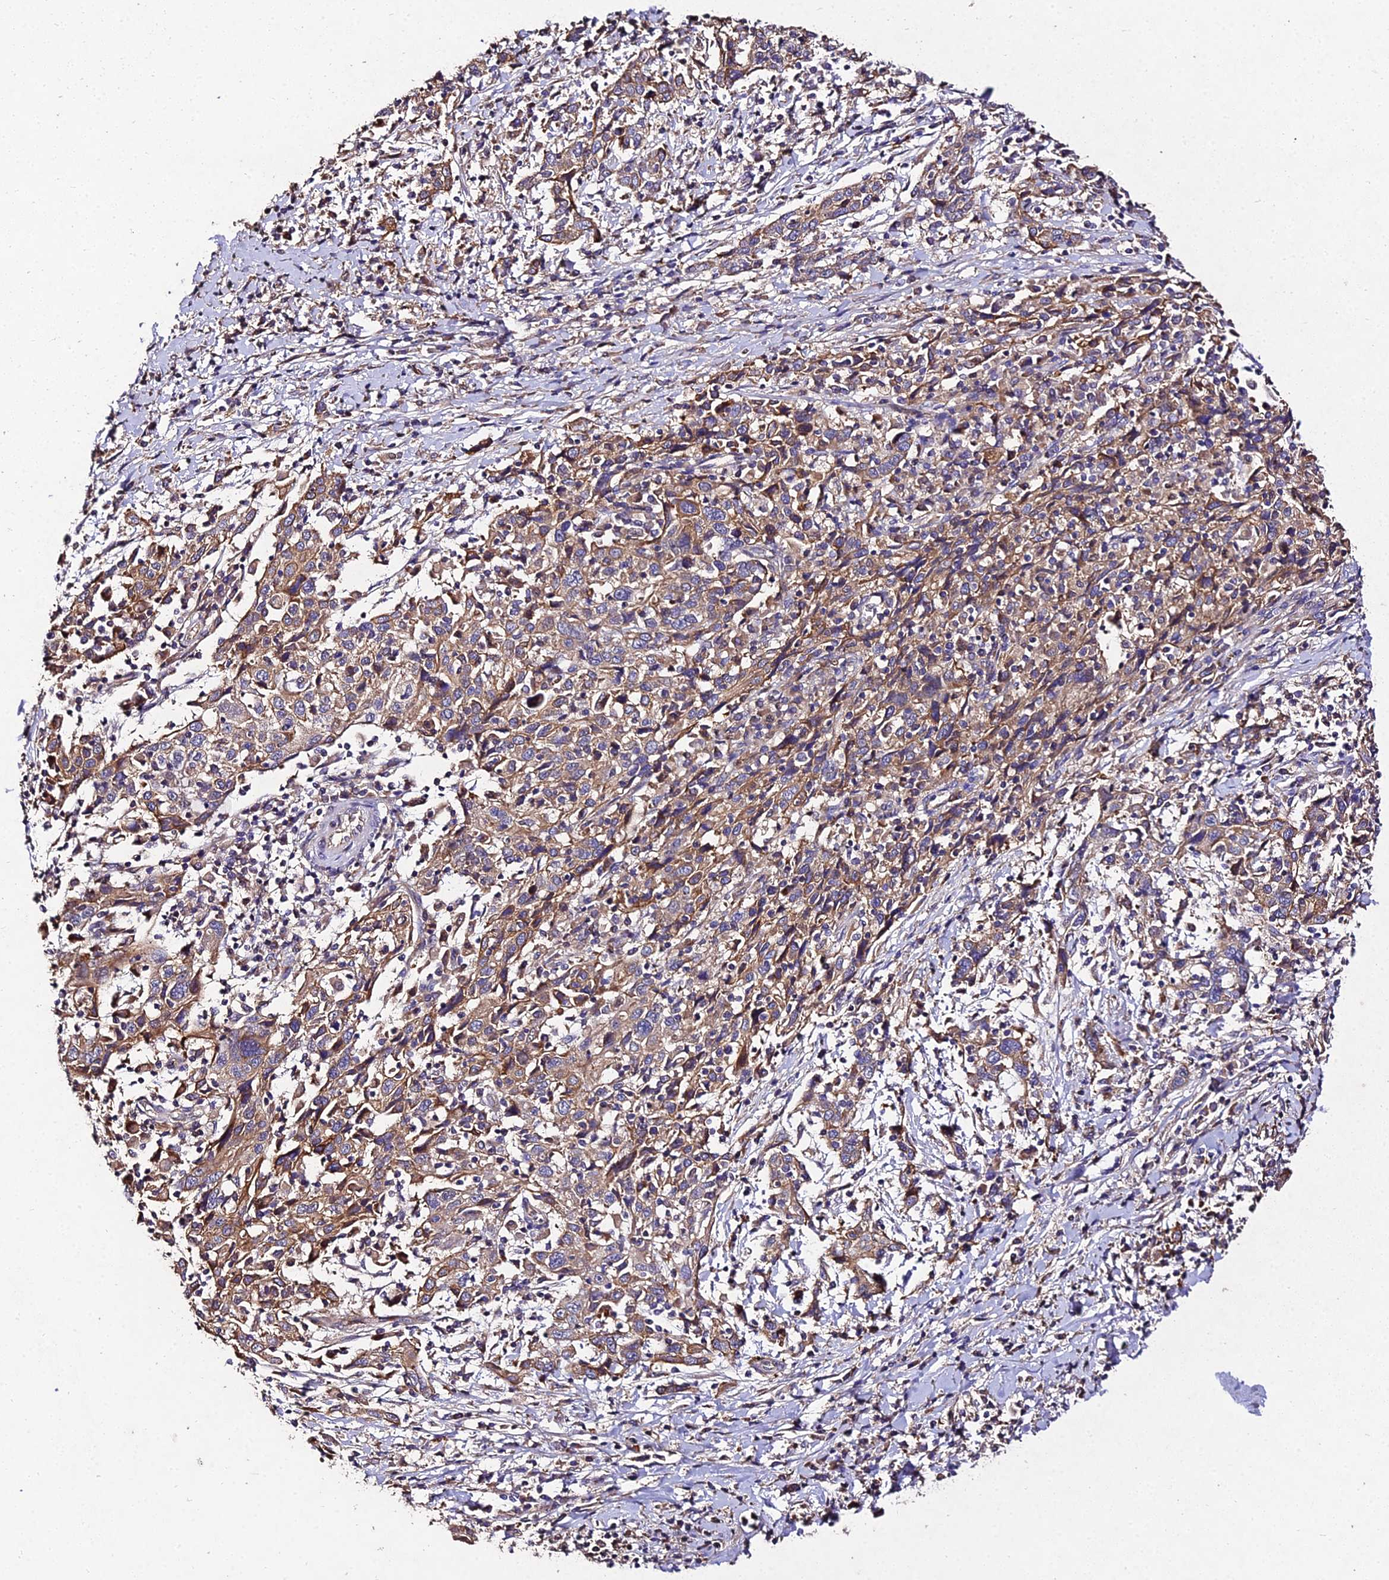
{"staining": {"intensity": "moderate", "quantity": "25%-75%", "location": "cytoplasmic/membranous"}, "tissue": "cervical cancer", "cell_type": "Tumor cells", "image_type": "cancer", "snomed": [{"axis": "morphology", "description": "Squamous cell carcinoma, NOS"}, {"axis": "topography", "description": "Cervix"}], "caption": "The photomicrograph shows a brown stain indicating the presence of a protein in the cytoplasmic/membranous of tumor cells in cervical squamous cell carcinoma.", "gene": "AP3M2", "patient": {"sex": "female", "age": 46}}